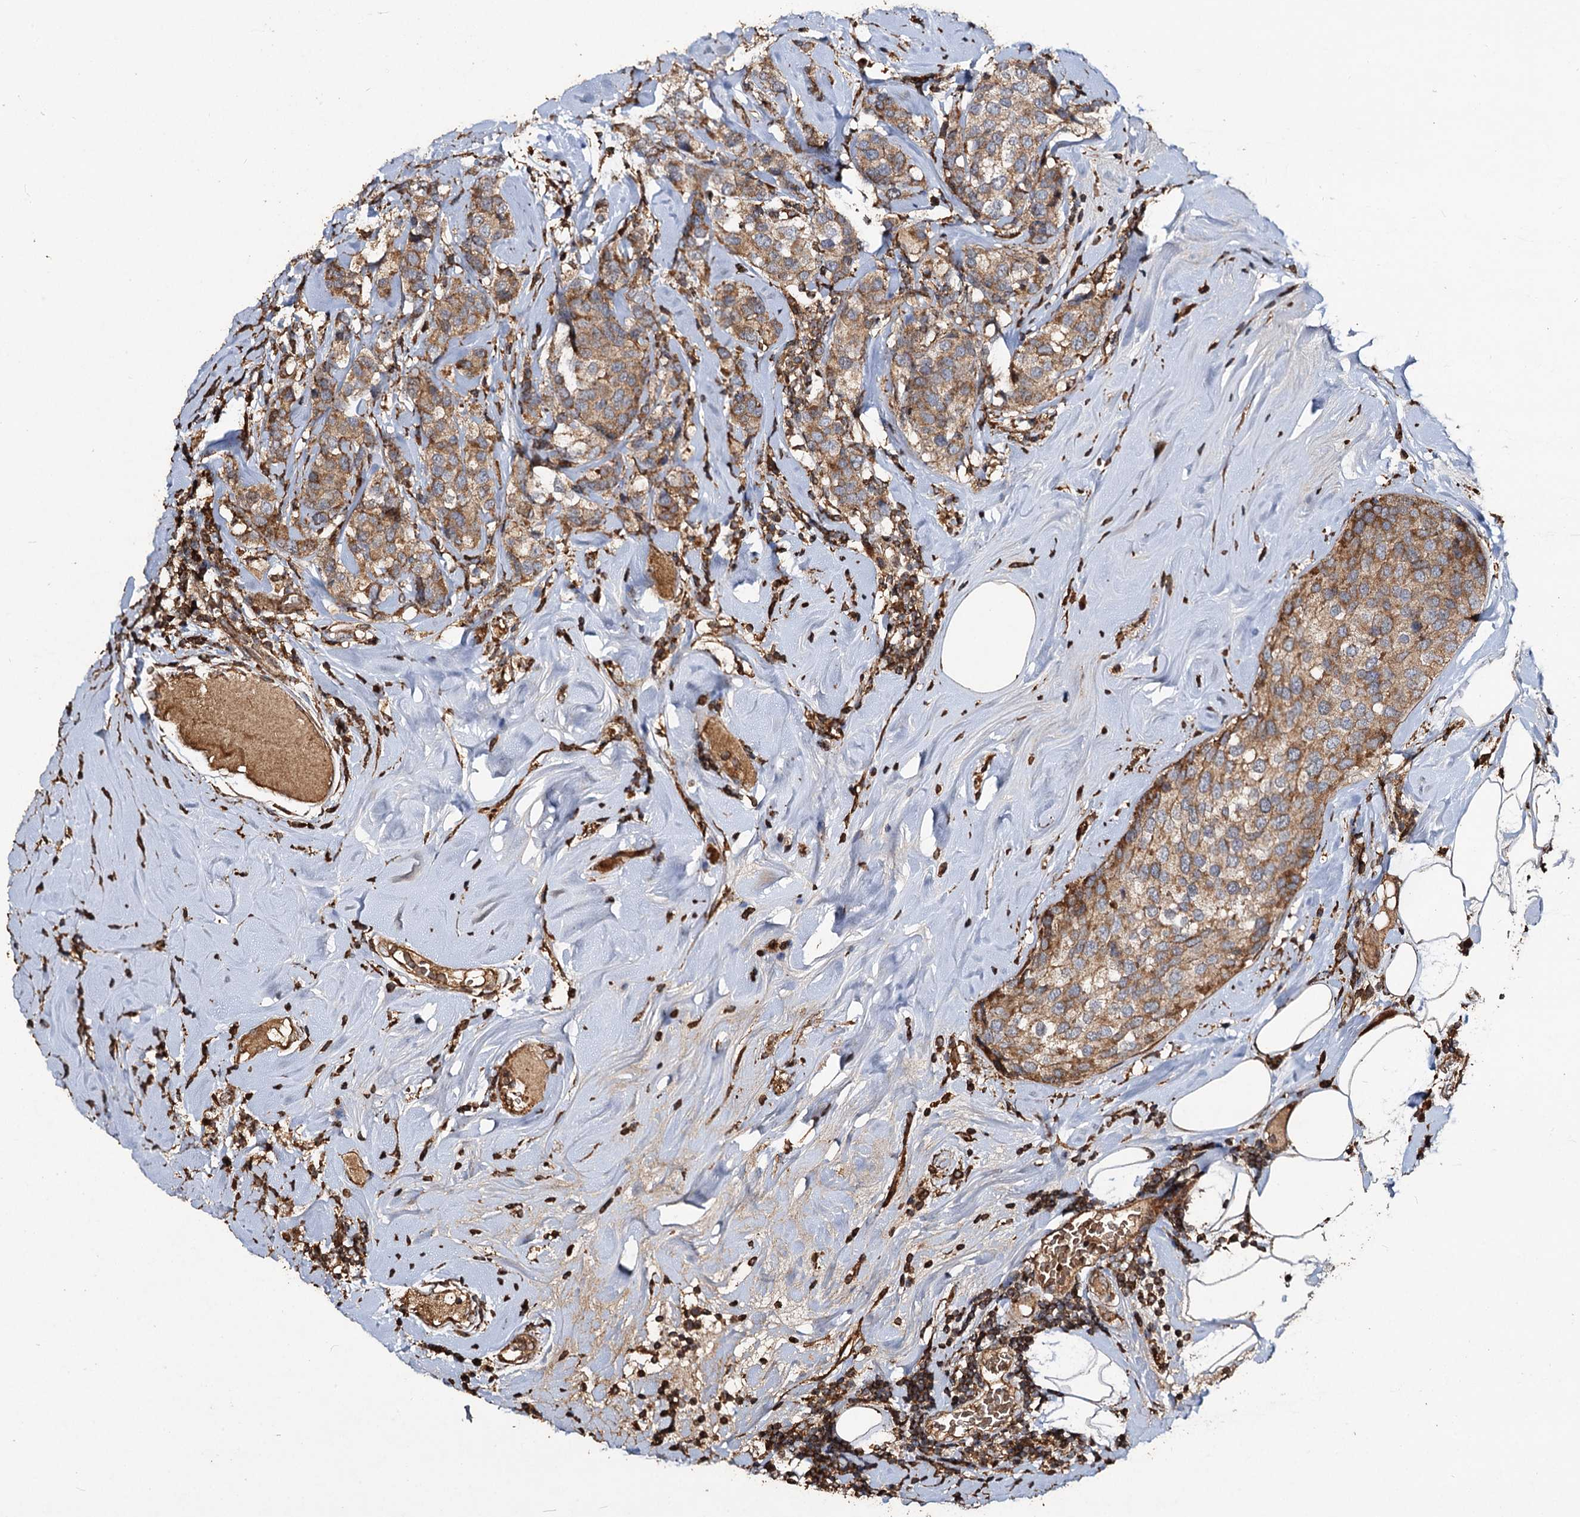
{"staining": {"intensity": "moderate", "quantity": ">75%", "location": "cytoplasmic/membranous"}, "tissue": "breast cancer", "cell_type": "Tumor cells", "image_type": "cancer", "snomed": [{"axis": "morphology", "description": "Lobular carcinoma"}, {"axis": "topography", "description": "Breast"}], "caption": "Immunohistochemical staining of breast cancer reveals moderate cytoplasmic/membranous protein positivity in approximately >75% of tumor cells.", "gene": "NOTCH2NLA", "patient": {"sex": "female", "age": 59}}